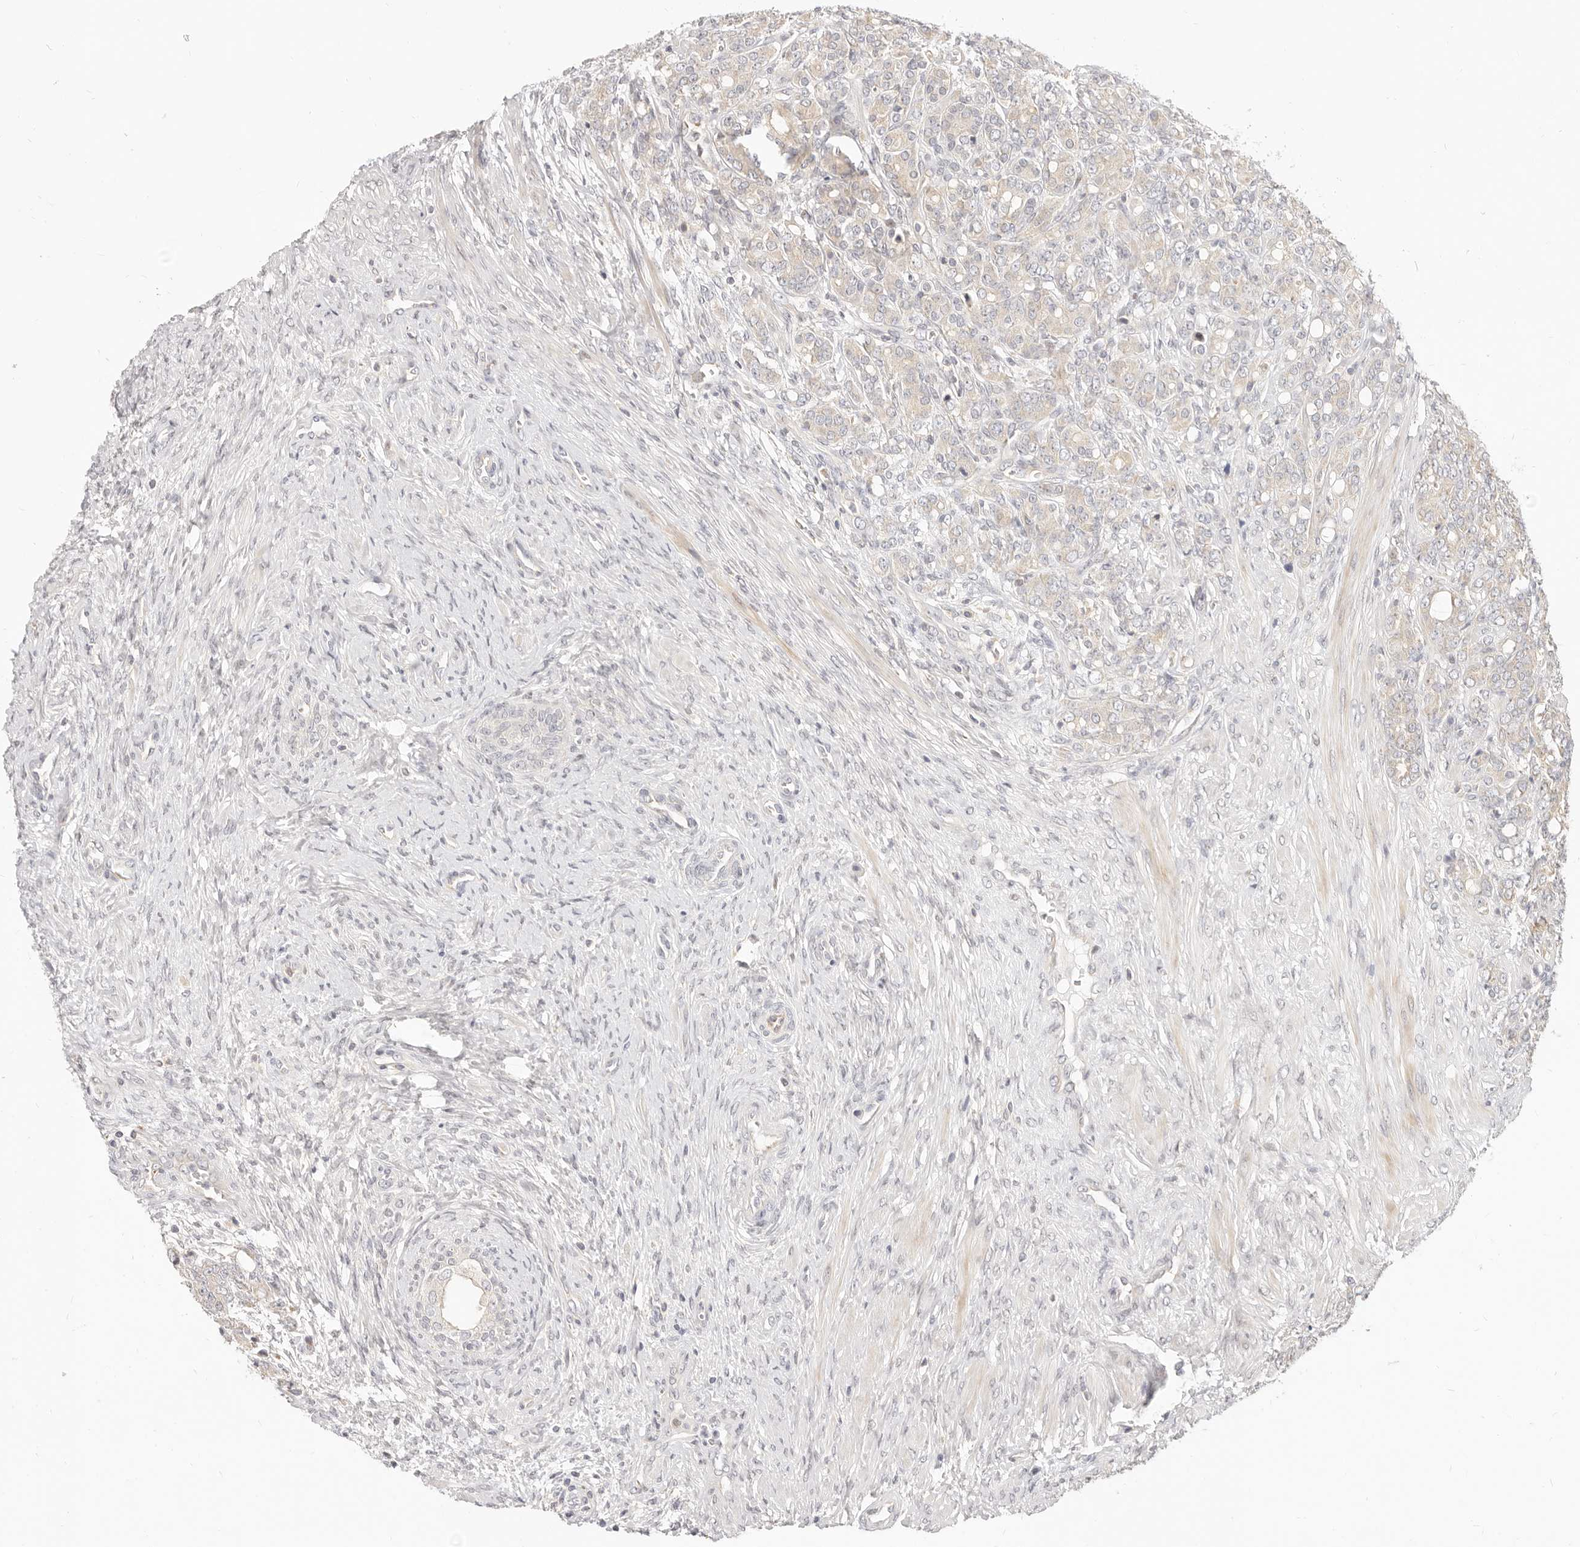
{"staining": {"intensity": "negative", "quantity": "none", "location": "none"}, "tissue": "prostate cancer", "cell_type": "Tumor cells", "image_type": "cancer", "snomed": [{"axis": "morphology", "description": "Adenocarcinoma, High grade"}, {"axis": "topography", "description": "Prostate"}], "caption": "Image shows no significant protein expression in tumor cells of high-grade adenocarcinoma (prostate).", "gene": "LTB4R2", "patient": {"sex": "male", "age": 62}}